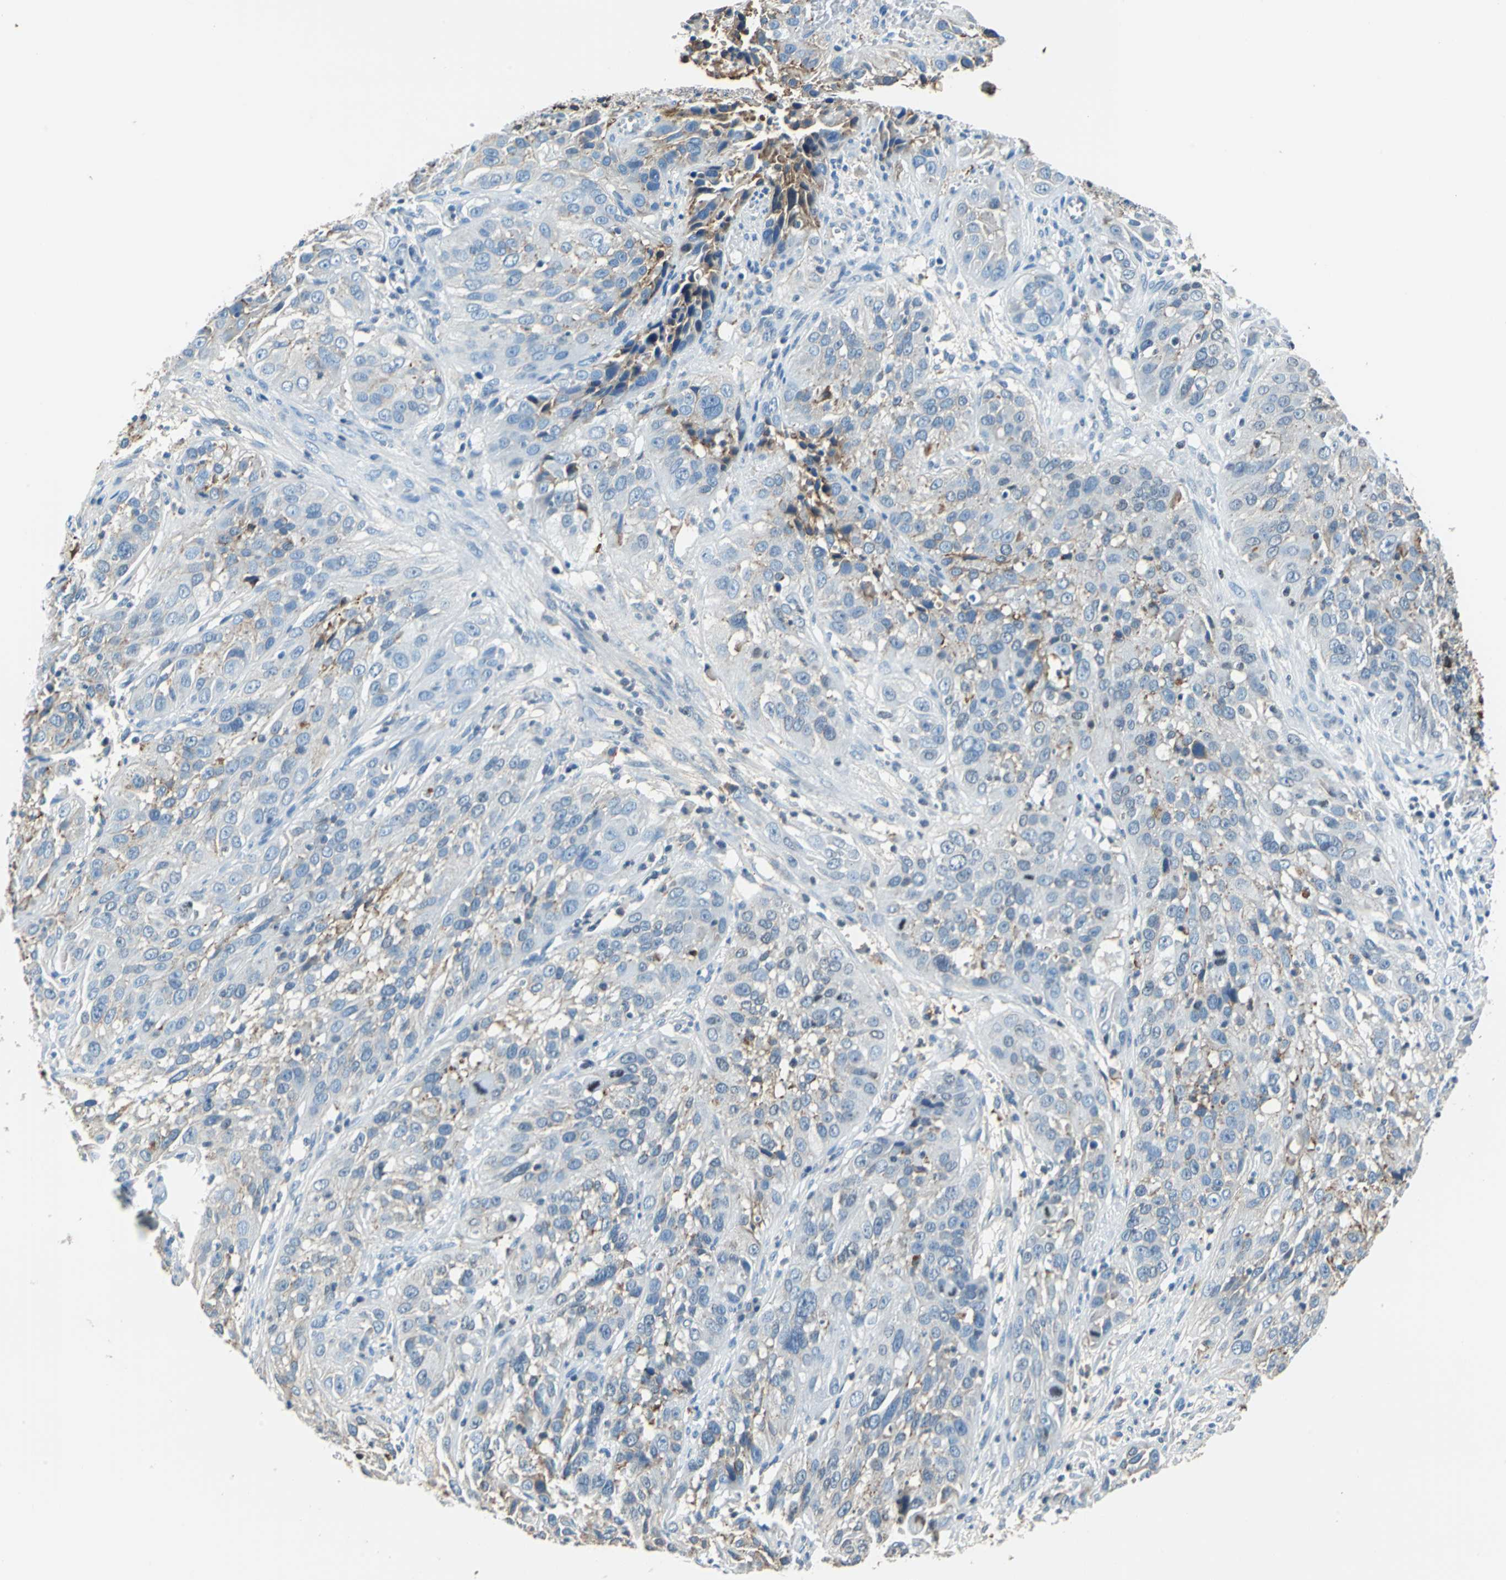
{"staining": {"intensity": "moderate", "quantity": "<25%", "location": "cytoplasmic/membranous"}, "tissue": "cervical cancer", "cell_type": "Tumor cells", "image_type": "cancer", "snomed": [{"axis": "morphology", "description": "Squamous cell carcinoma, NOS"}, {"axis": "topography", "description": "Cervix"}], "caption": "Protein expression analysis of human squamous cell carcinoma (cervical) reveals moderate cytoplasmic/membranous staining in approximately <25% of tumor cells.", "gene": "ALB", "patient": {"sex": "female", "age": 32}}